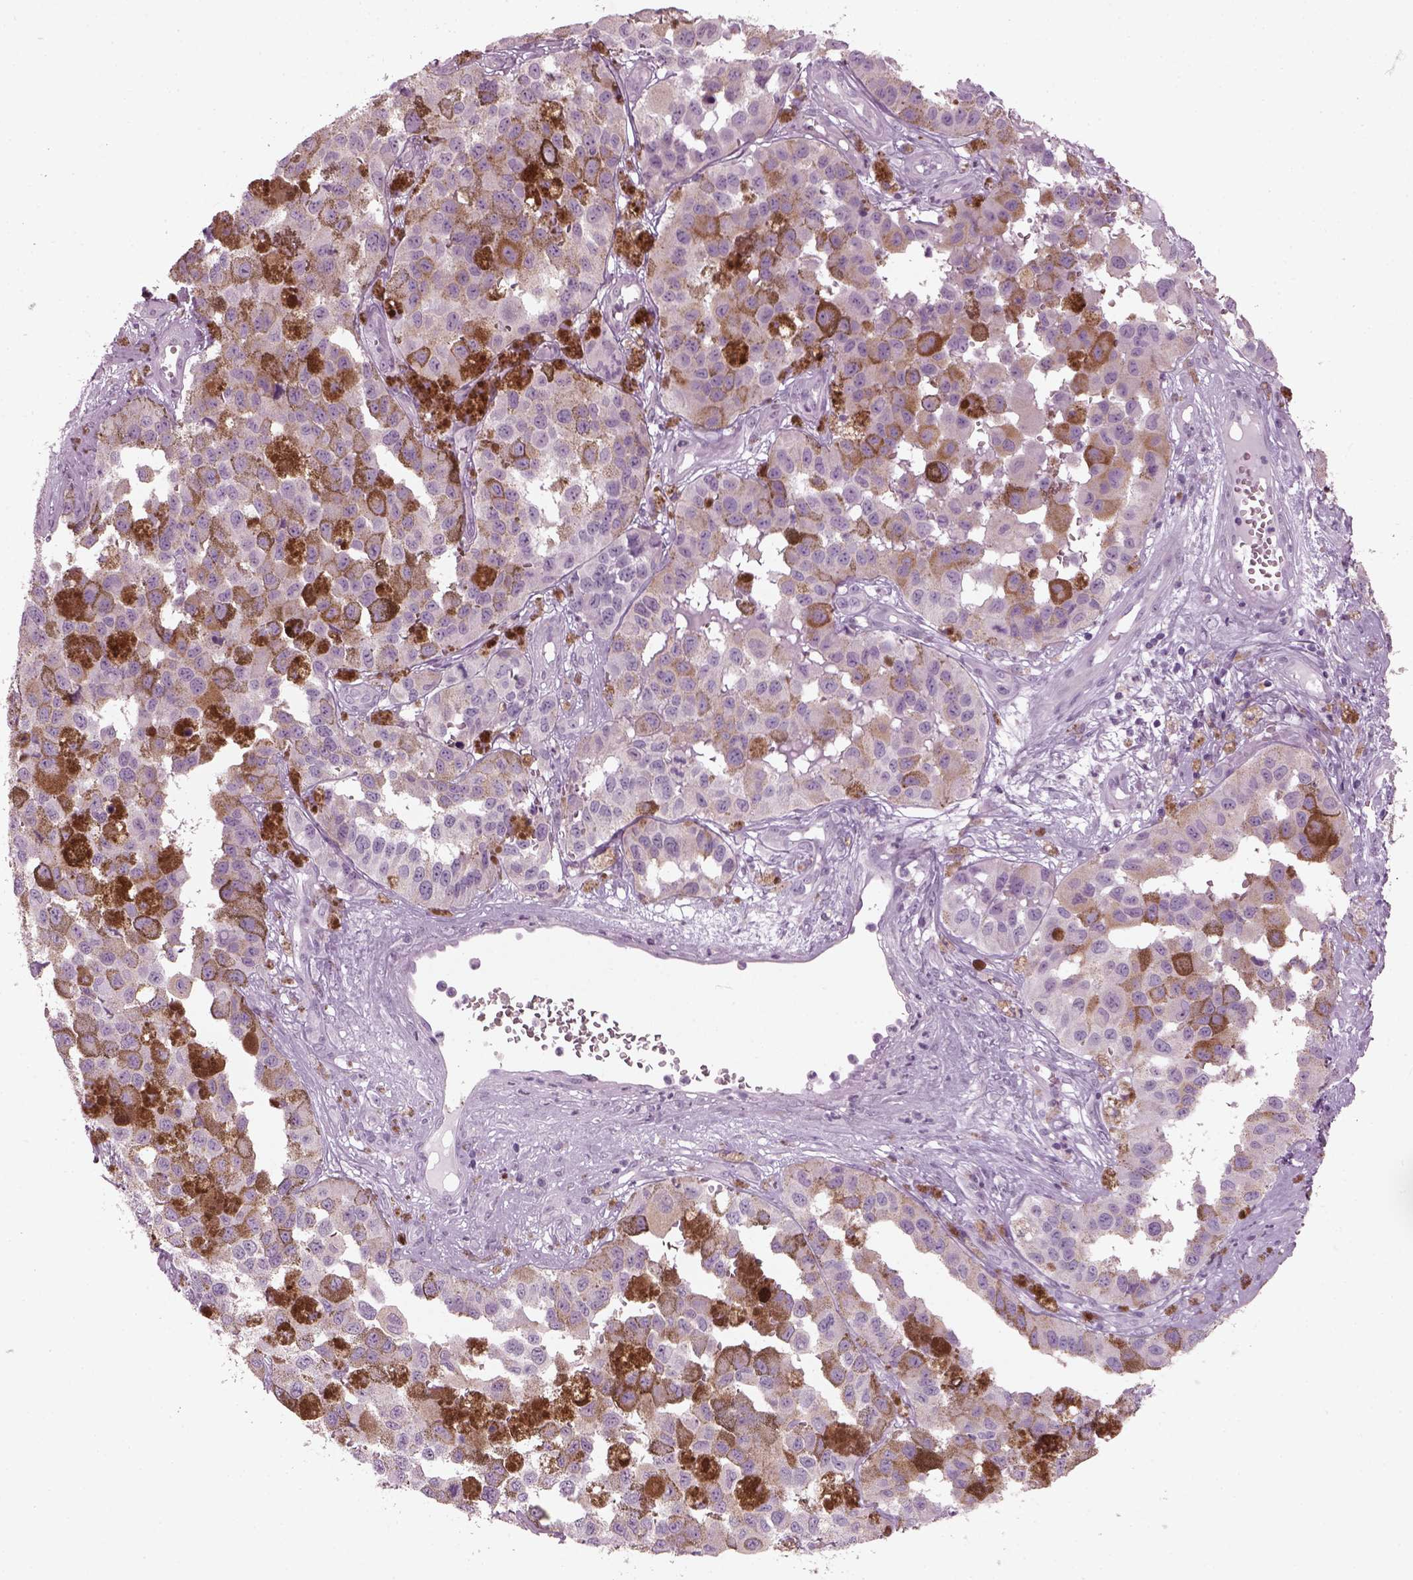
{"staining": {"intensity": "negative", "quantity": "none", "location": "none"}, "tissue": "melanoma", "cell_type": "Tumor cells", "image_type": "cancer", "snomed": [{"axis": "morphology", "description": "Malignant melanoma, NOS"}, {"axis": "topography", "description": "Skin"}], "caption": "Immunohistochemistry (IHC) micrograph of neoplastic tissue: malignant melanoma stained with DAB displays no significant protein expression in tumor cells.", "gene": "PDC", "patient": {"sex": "female", "age": 58}}